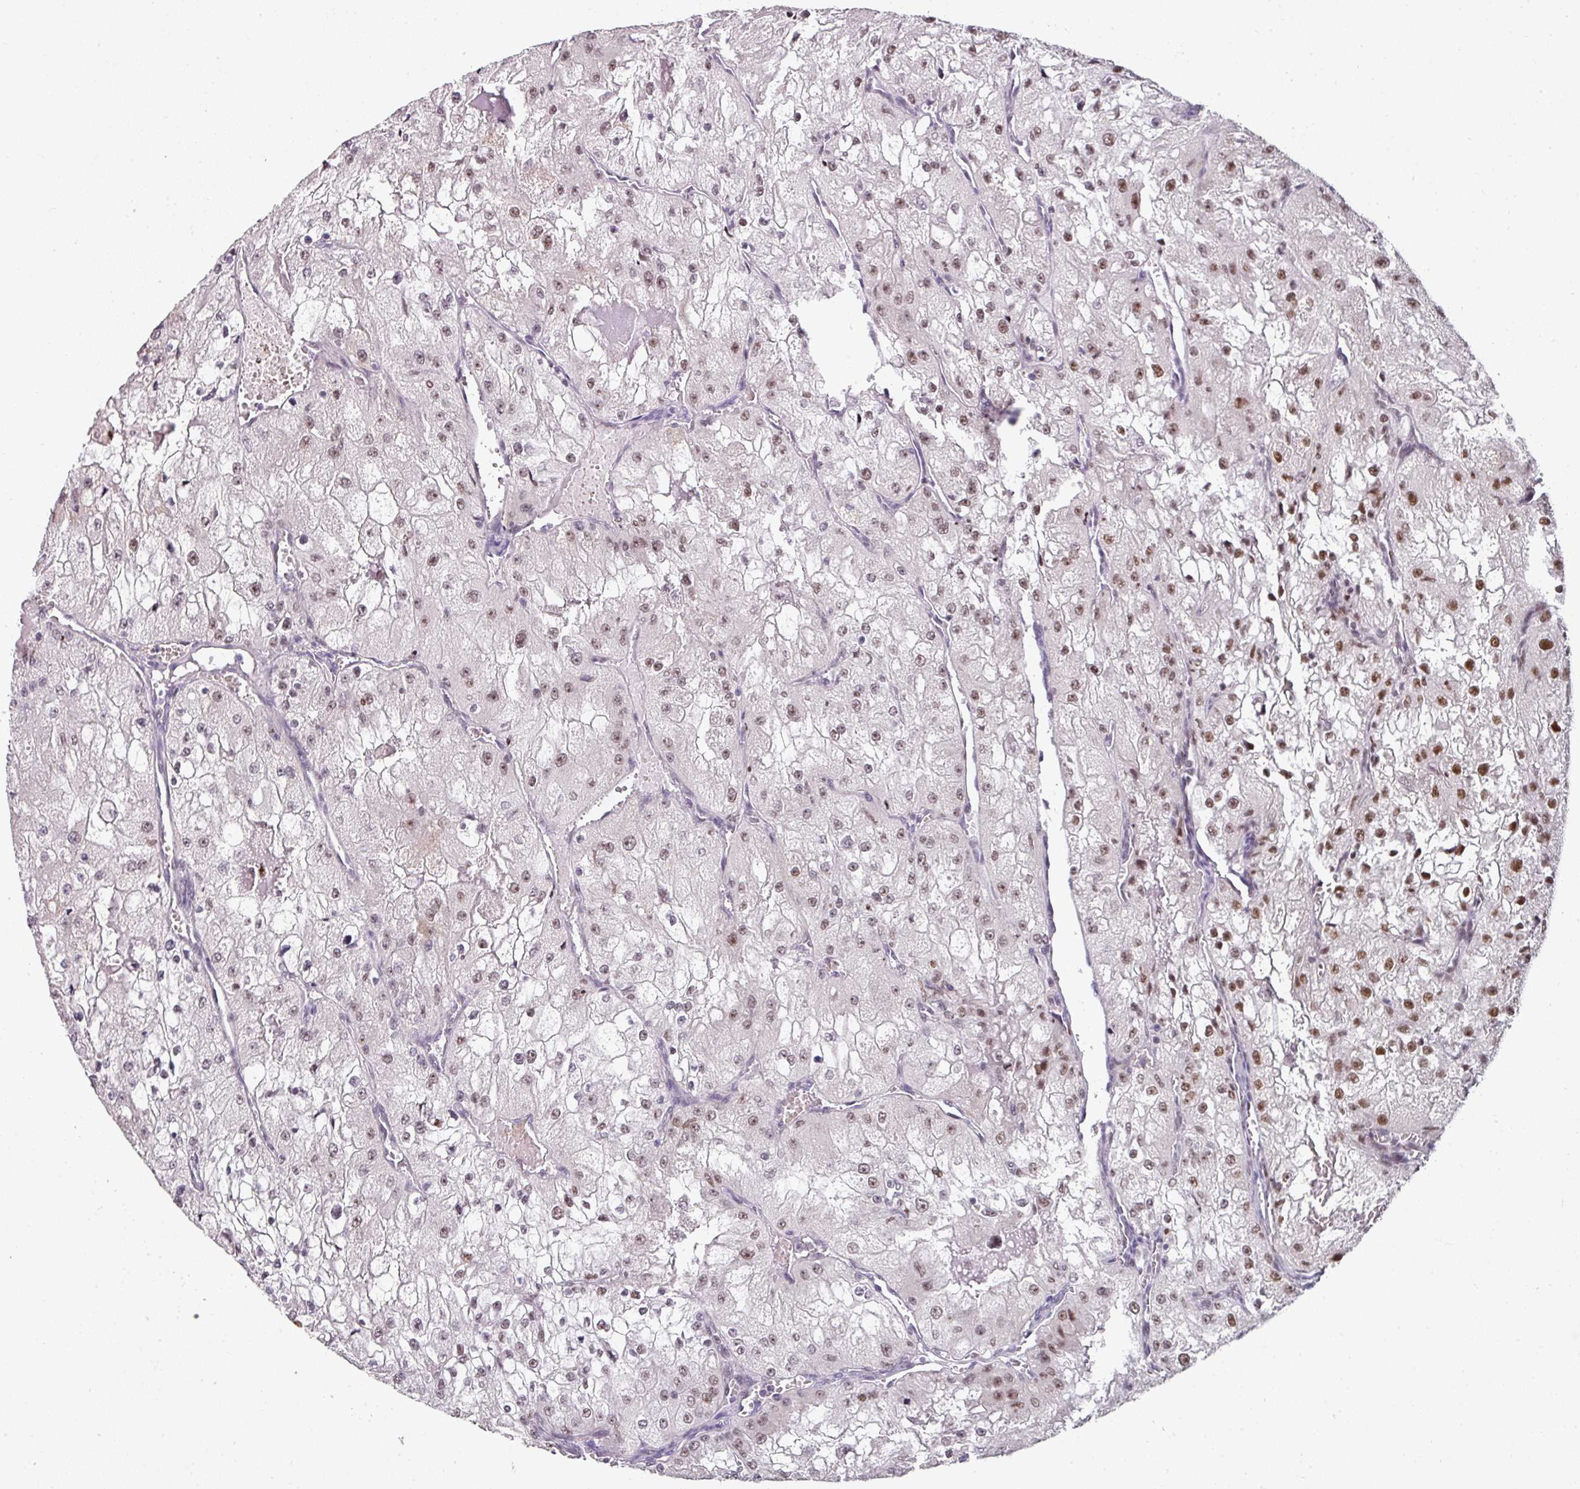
{"staining": {"intensity": "moderate", "quantity": "25%-75%", "location": "nuclear"}, "tissue": "renal cancer", "cell_type": "Tumor cells", "image_type": "cancer", "snomed": [{"axis": "morphology", "description": "Adenocarcinoma, NOS"}, {"axis": "topography", "description": "Kidney"}], "caption": "High-power microscopy captured an IHC histopathology image of renal cancer, revealing moderate nuclear expression in approximately 25%-75% of tumor cells. The staining was performed using DAB (3,3'-diaminobenzidine), with brown indicating positive protein expression. Nuclei are stained blue with hematoxylin.", "gene": "RAD50", "patient": {"sex": "female", "age": 74}}